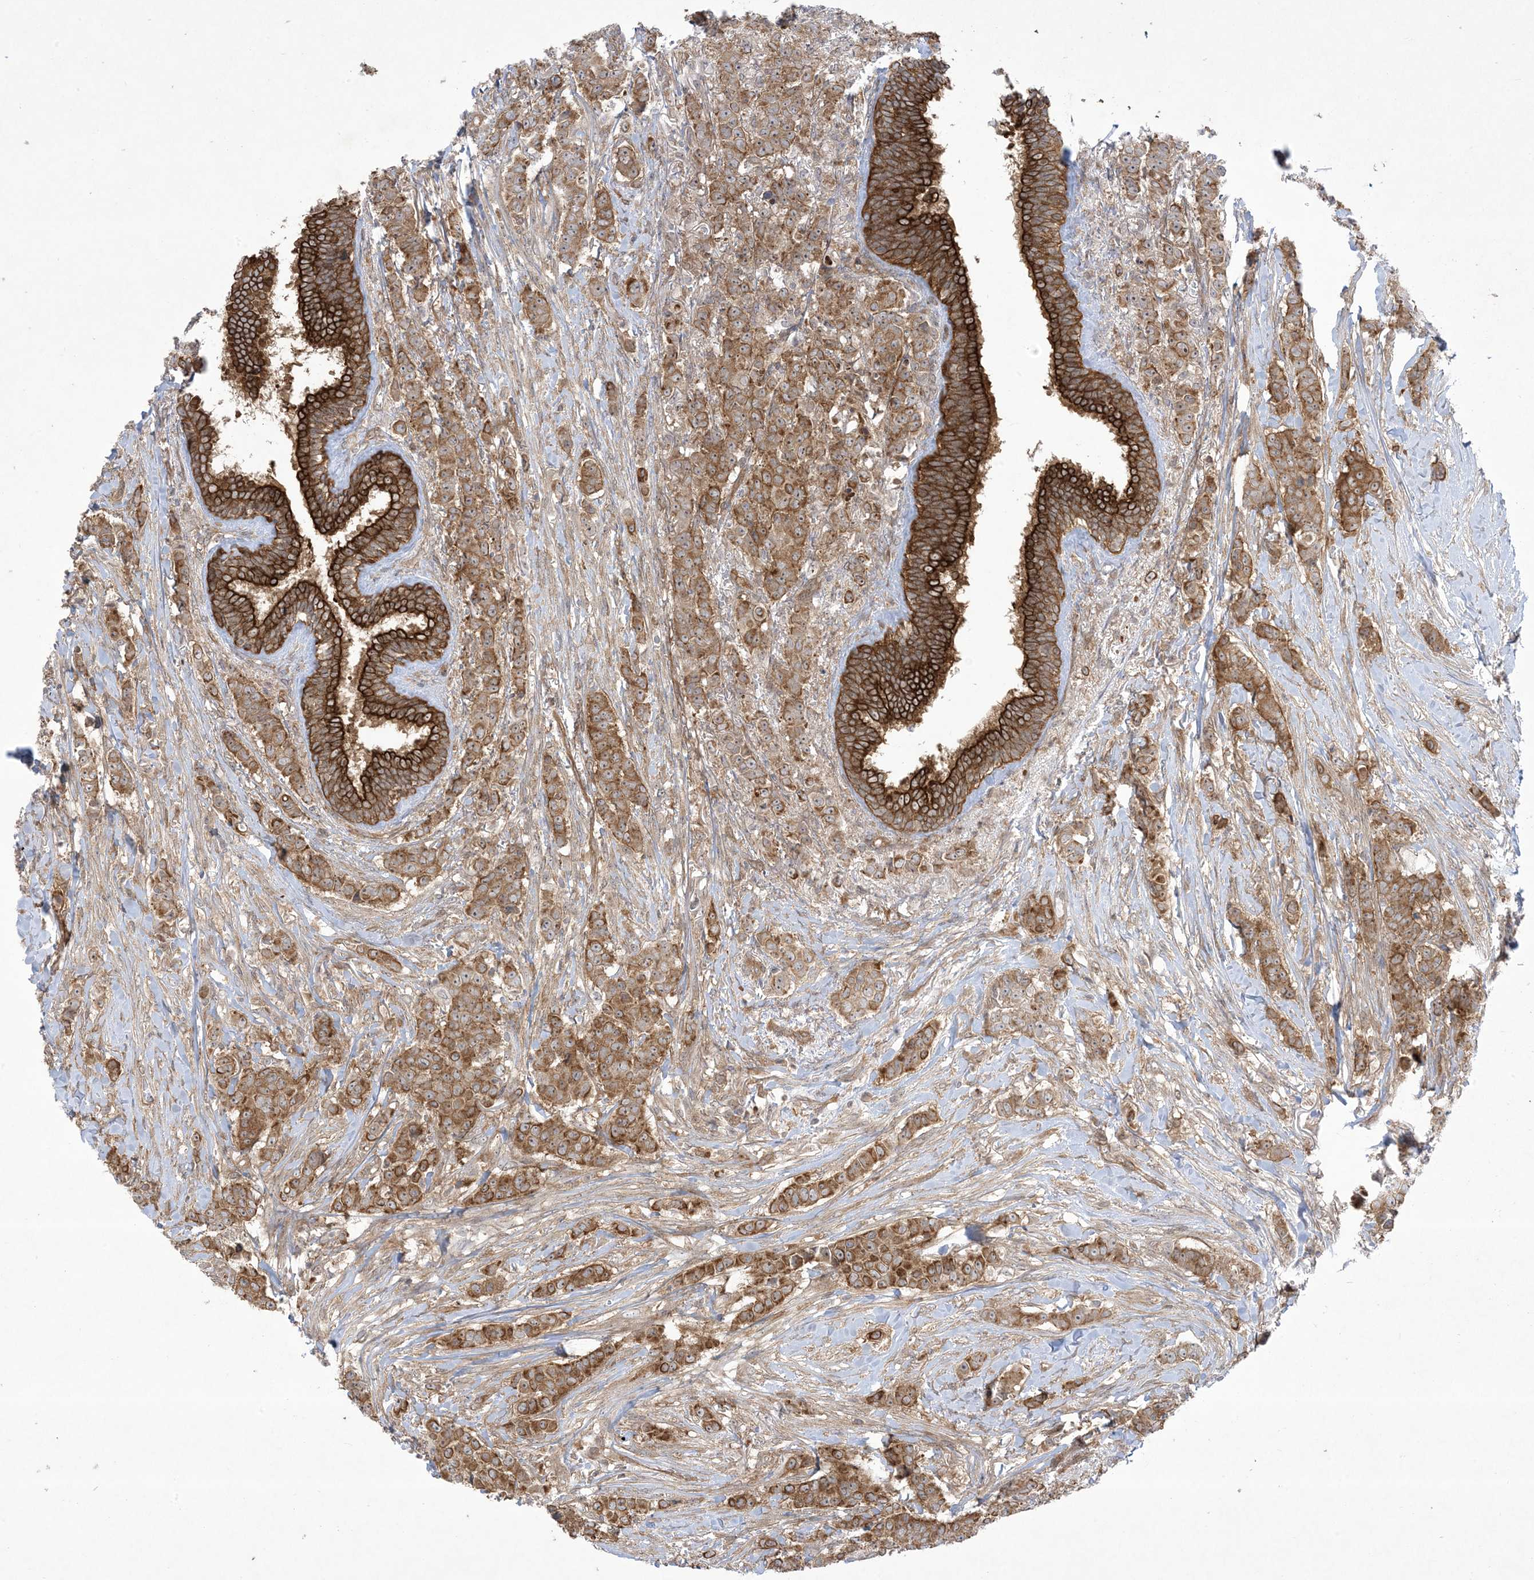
{"staining": {"intensity": "moderate", "quantity": ">75%", "location": "cytoplasmic/membranous,nuclear"}, "tissue": "breast cancer", "cell_type": "Tumor cells", "image_type": "cancer", "snomed": [{"axis": "morphology", "description": "Duct carcinoma"}, {"axis": "topography", "description": "Breast"}], "caption": "A high-resolution micrograph shows immunohistochemistry (IHC) staining of infiltrating ductal carcinoma (breast), which reveals moderate cytoplasmic/membranous and nuclear staining in about >75% of tumor cells. Ihc stains the protein of interest in brown and the nuclei are stained blue.", "gene": "SOGA3", "patient": {"sex": "female", "age": 40}}